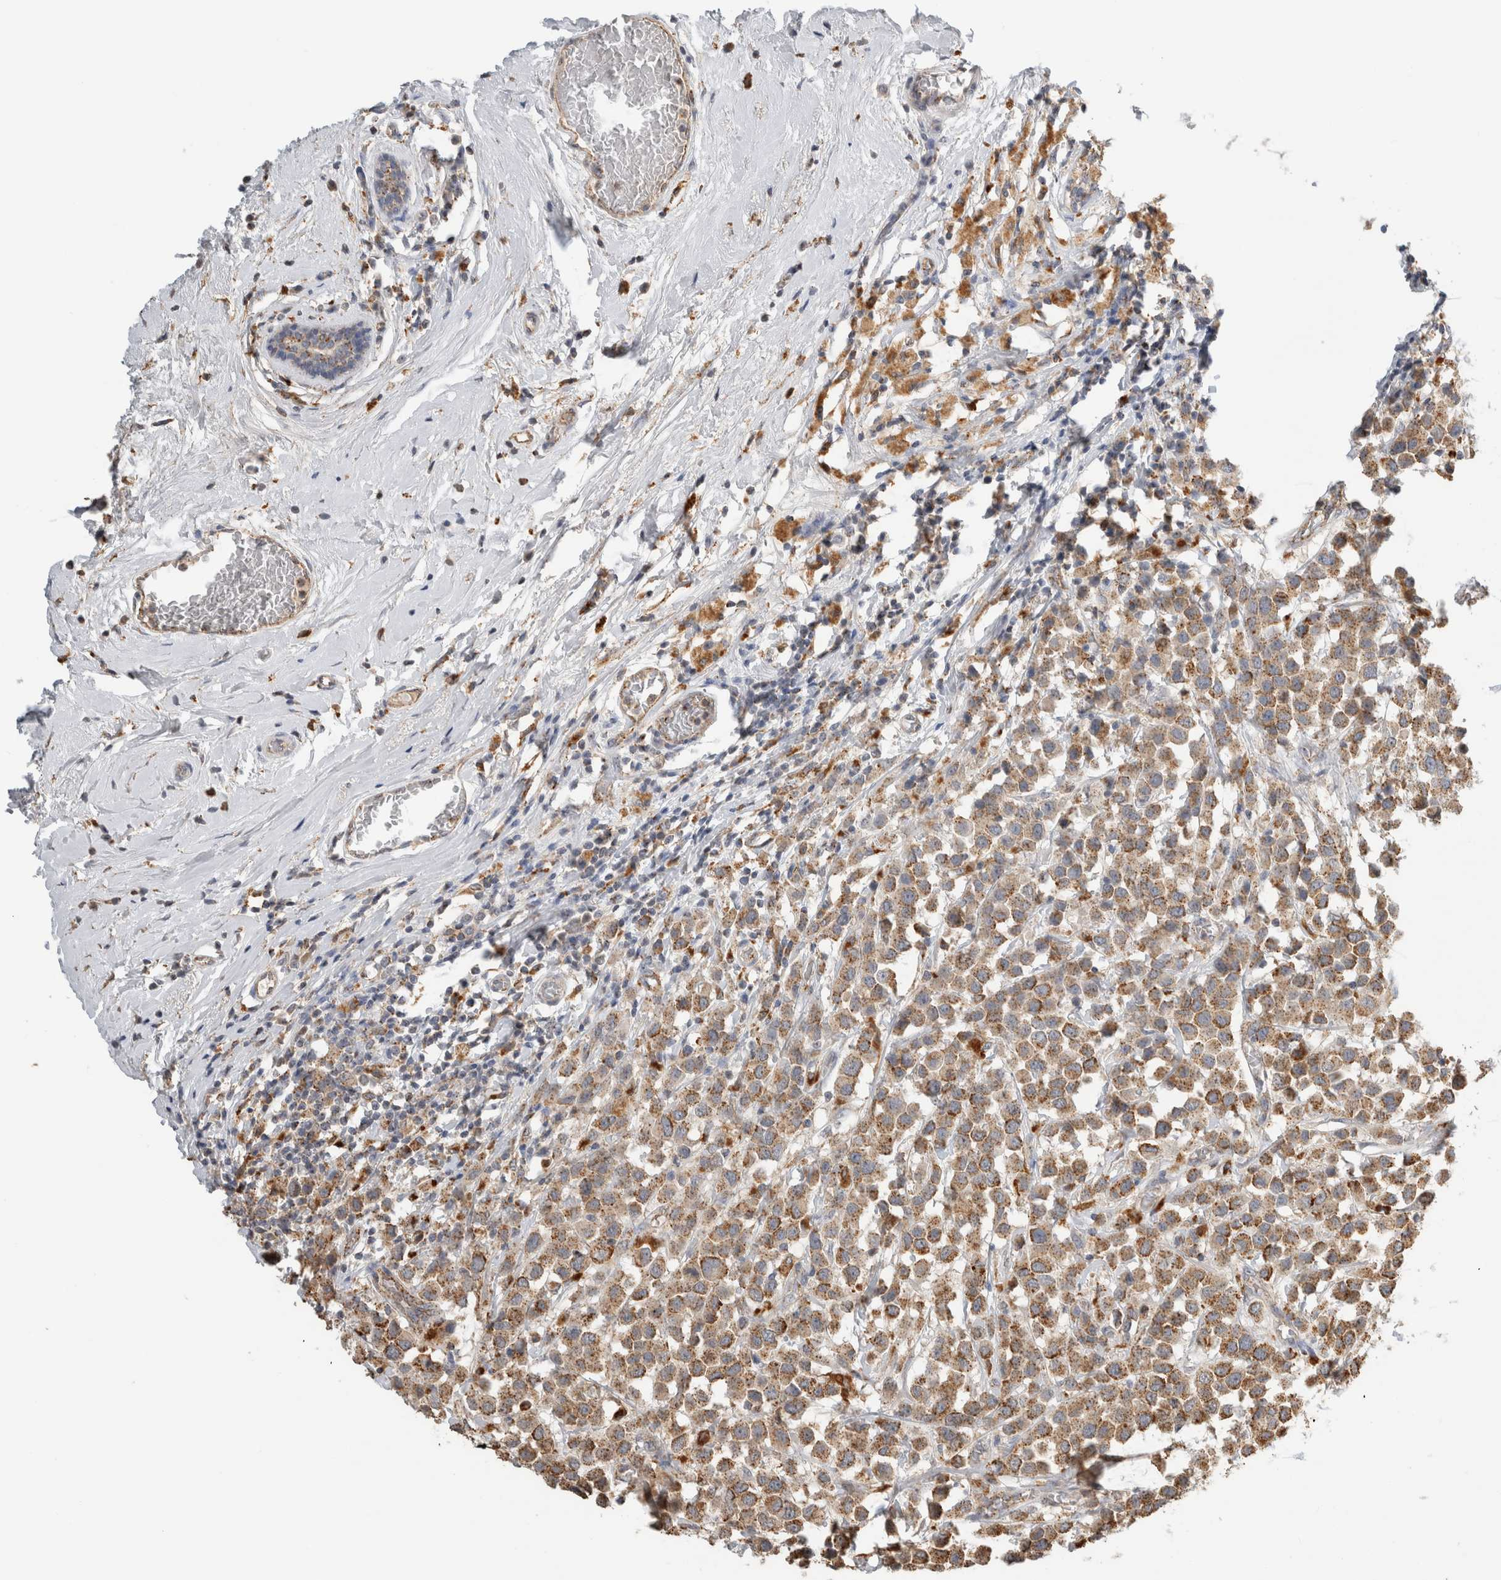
{"staining": {"intensity": "moderate", "quantity": ">75%", "location": "cytoplasmic/membranous"}, "tissue": "breast cancer", "cell_type": "Tumor cells", "image_type": "cancer", "snomed": [{"axis": "morphology", "description": "Duct carcinoma"}, {"axis": "topography", "description": "Breast"}], "caption": "Breast cancer (invasive ductal carcinoma) stained for a protein (brown) displays moderate cytoplasmic/membranous positive expression in approximately >75% of tumor cells.", "gene": "GNS", "patient": {"sex": "female", "age": 61}}